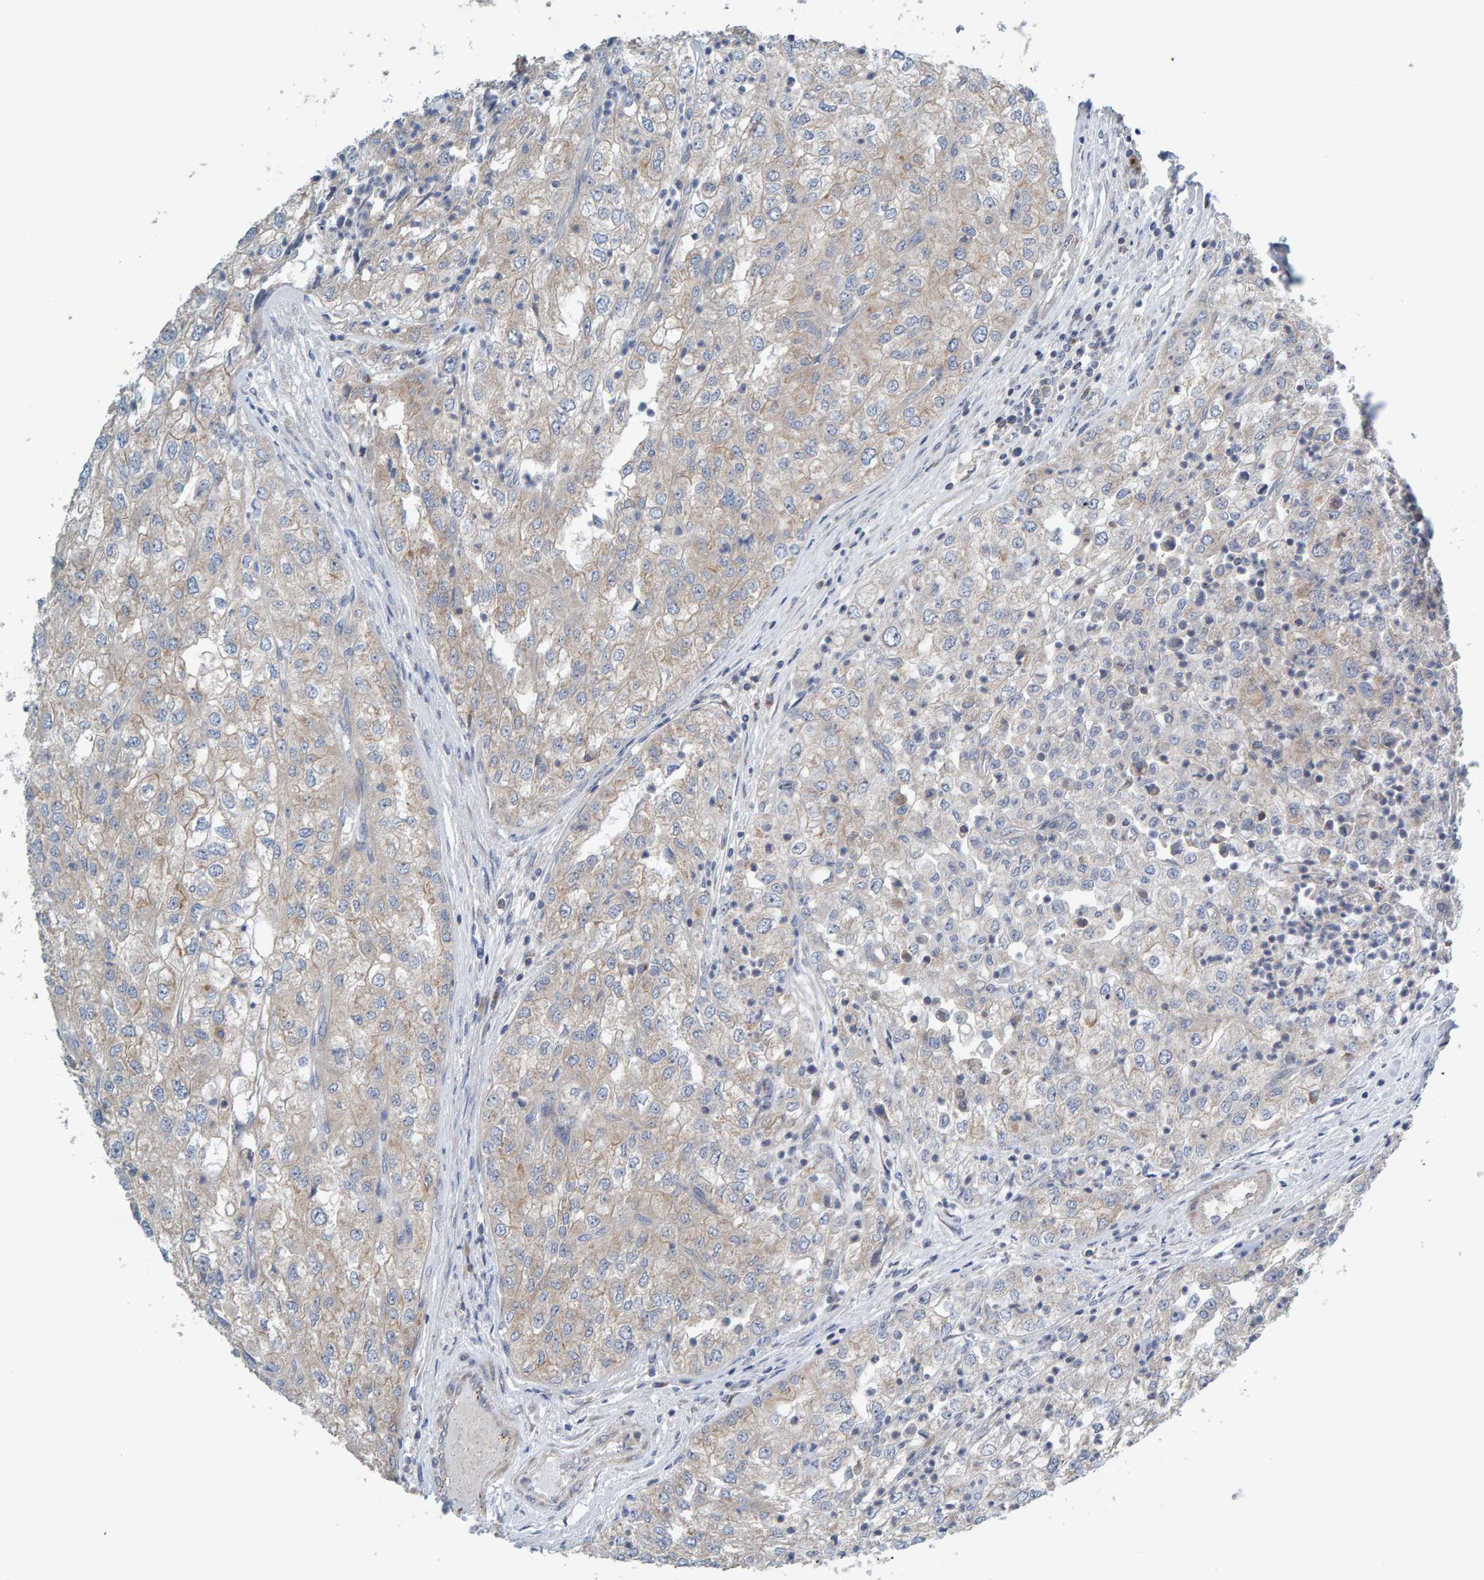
{"staining": {"intensity": "weak", "quantity": "25%-75%", "location": "cytoplasmic/membranous"}, "tissue": "renal cancer", "cell_type": "Tumor cells", "image_type": "cancer", "snomed": [{"axis": "morphology", "description": "Adenocarcinoma, NOS"}, {"axis": "topography", "description": "Kidney"}], "caption": "An immunohistochemistry (IHC) histopathology image of neoplastic tissue is shown. Protein staining in brown labels weak cytoplasmic/membranous positivity in renal cancer (adenocarcinoma) within tumor cells.", "gene": "CCM2", "patient": {"sex": "female", "age": 54}}